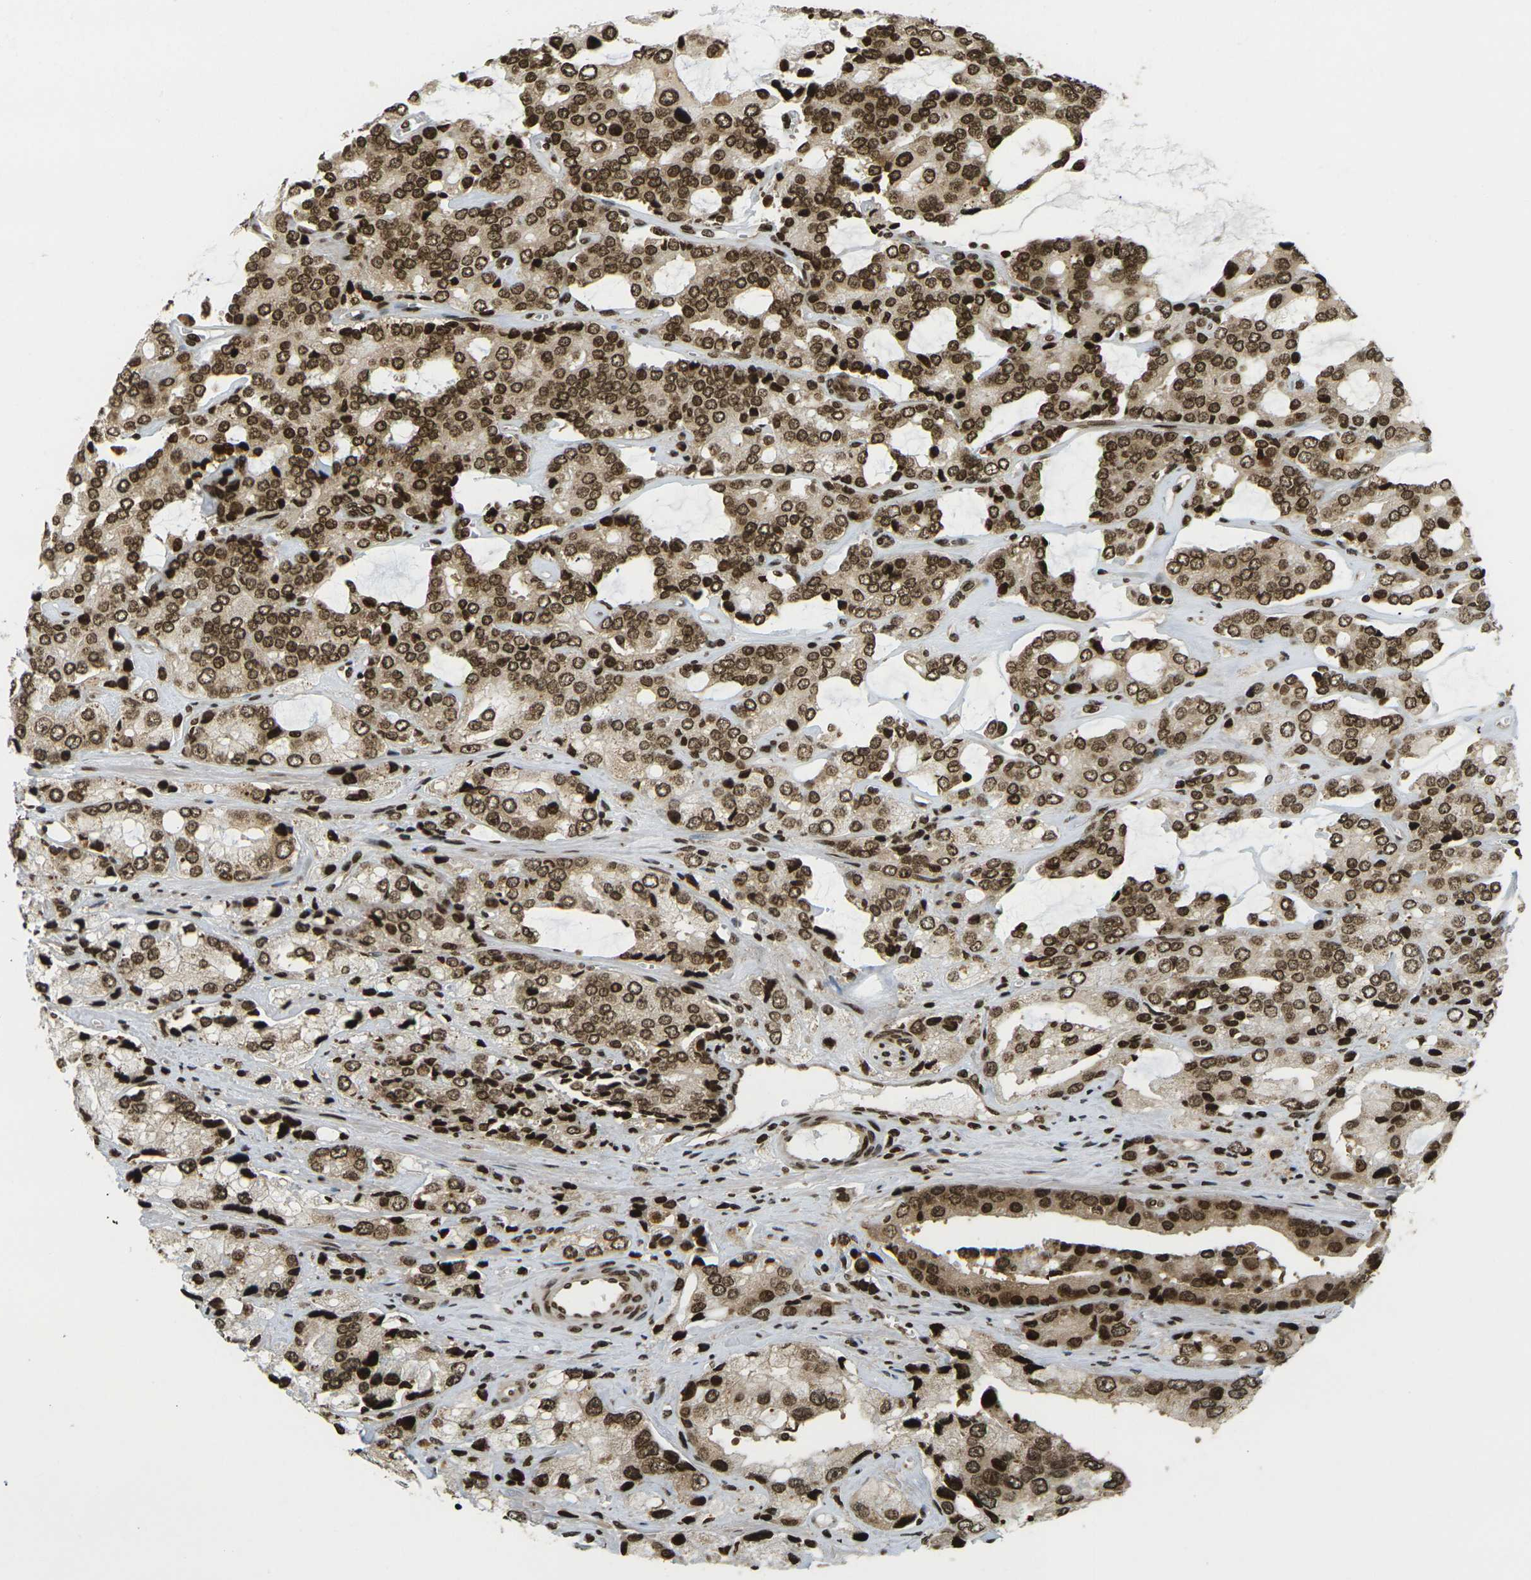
{"staining": {"intensity": "strong", "quantity": ">75%", "location": "cytoplasmic/membranous,nuclear"}, "tissue": "prostate cancer", "cell_type": "Tumor cells", "image_type": "cancer", "snomed": [{"axis": "morphology", "description": "Adenocarcinoma, High grade"}, {"axis": "topography", "description": "Prostate"}], "caption": "A histopathology image of prostate adenocarcinoma (high-grade) stained for a protein displays strong cytoplasmic/membranous and nuclear brown staining in tumor cells.", "gene": "RUVBL2", "patient": {"sex": "male", "age": 67}}